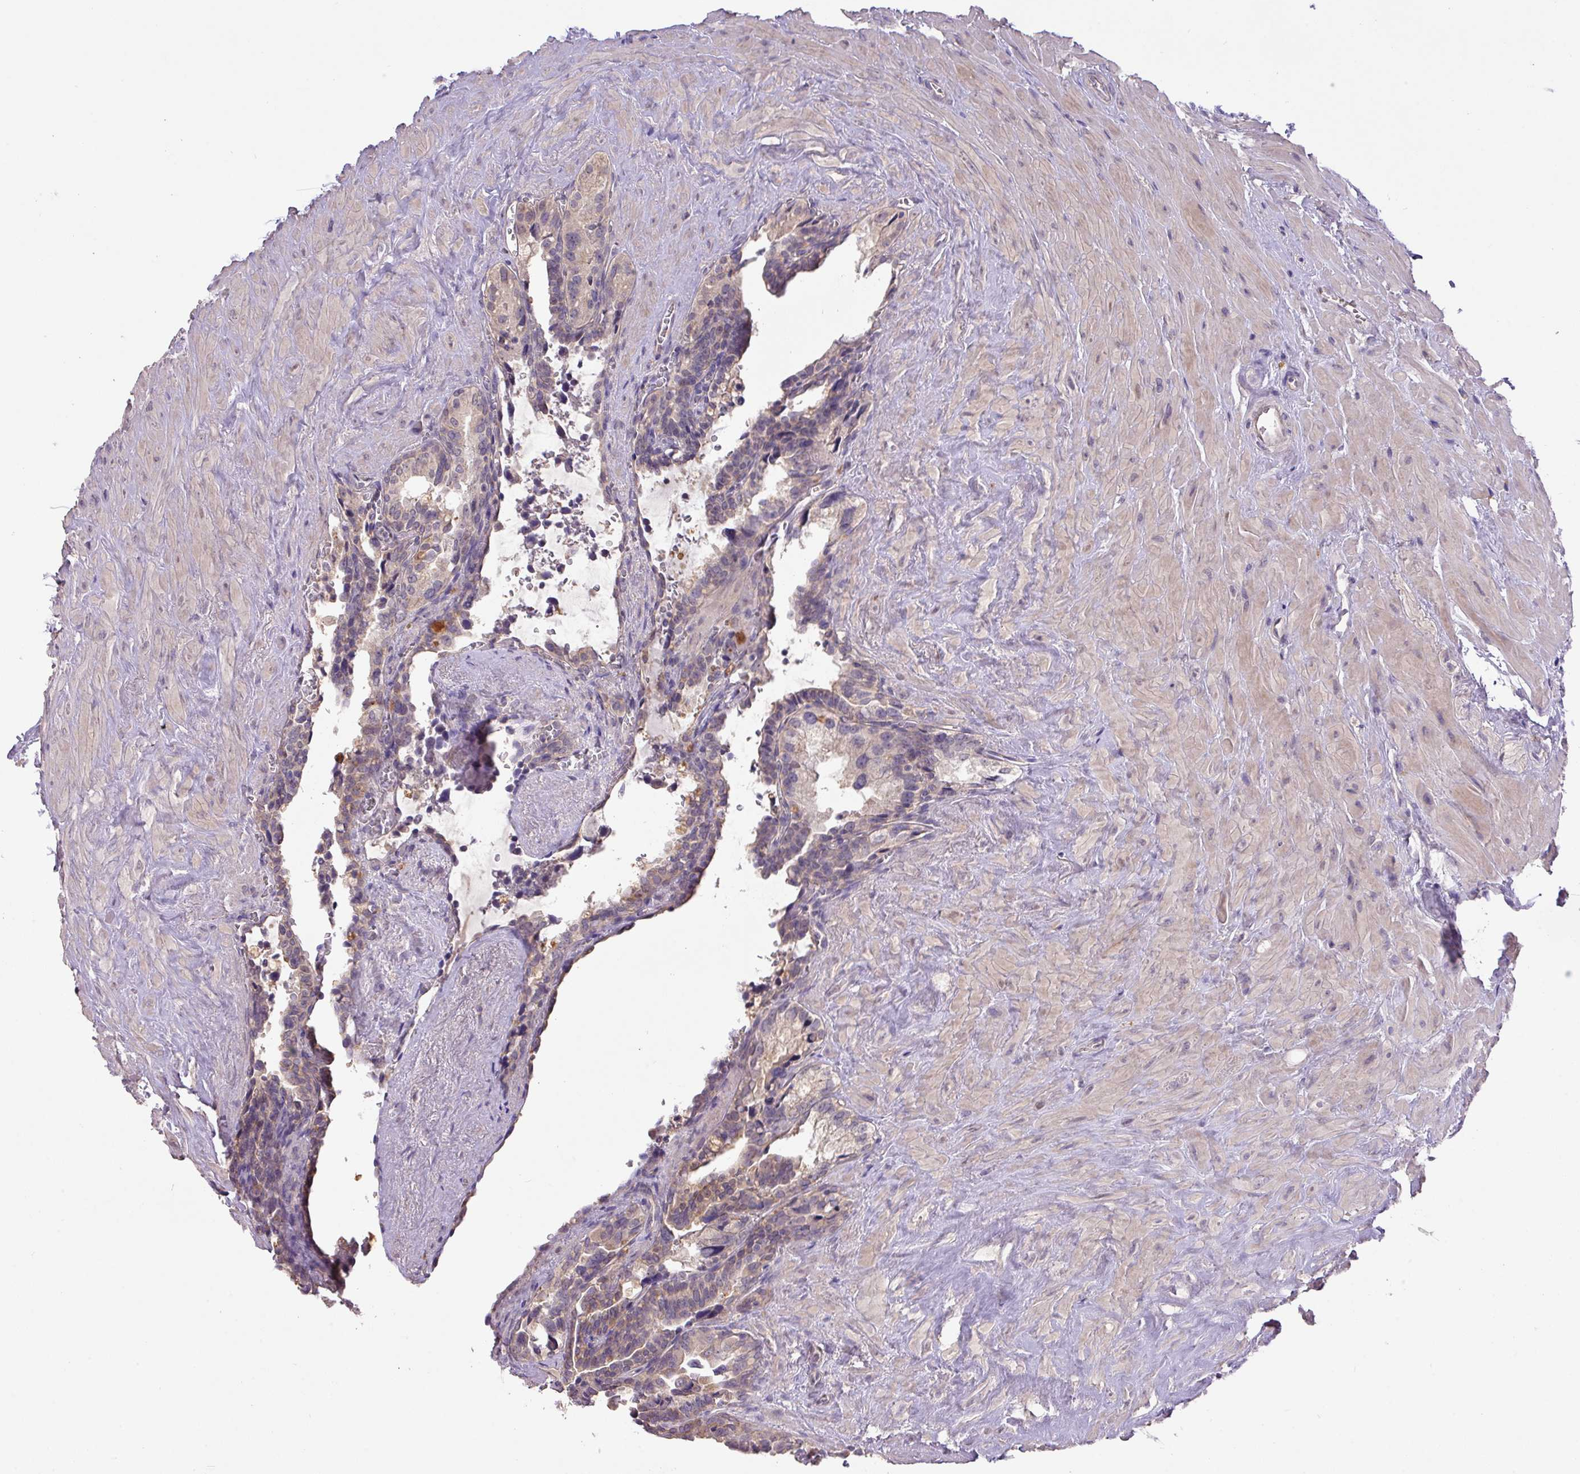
{"staining": {"intensity": "moderate", "quantity": ">75%", "location": "cytoplasmic/membranous"}, "tissue": "seminal vesicle", "cell_type": "Glandular cells", "image_type": "normal", "snomed": [{"axis": "morphology", "description": "Normal tissue, NOS"}, {"axis": "topography", "description": "Seminal veicle"}], "caption": "Approximately >75% of glandular cells in benign human seminal vesicle display moderate cytoplasmic/membranous protein expression as visualized by brown immunohistochemical staining.", "gene": "PRADC1", "patient": {"sex": "male", "age": 68}}